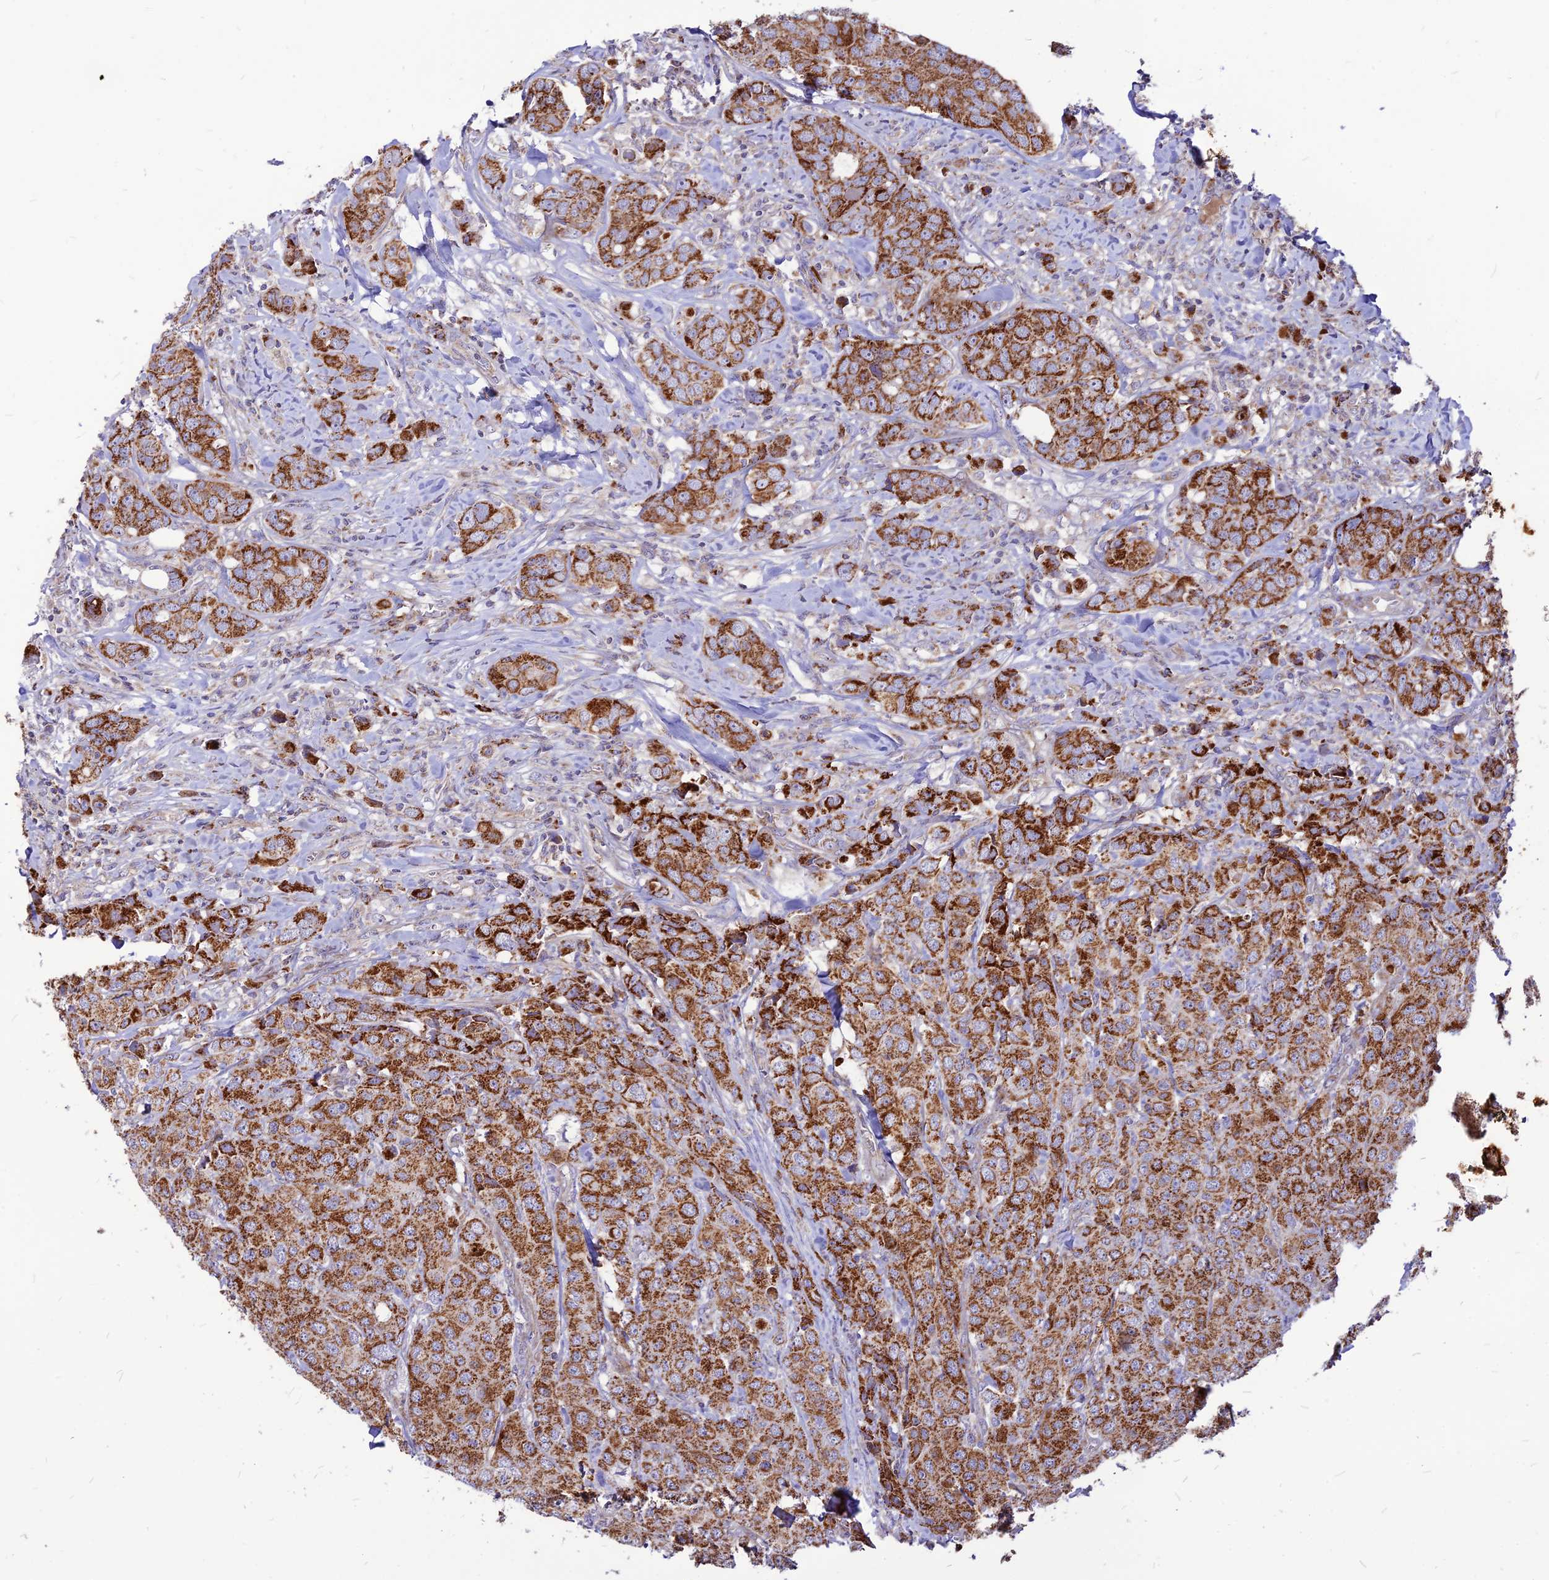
{"staining": {"intensity": "moderate", "quantity": ">75%", "location": "cytoplasmic/membranous"}, "tissue": "breast cancer", "cell_type": "Tumor cells", "image_type": "cancer", "snomed": [{"axis": "morphology", "description": "Duct carcinoma"}, {"axis": "topography", "description": "Breast"}], "caption": "There is medium levels of moderate cytoplasmic/membranous staining in tumor cells of breast cancer, as demonstrated by immunohistochemical staining (brown color).", "gene": "ECI1", "patient": {"sex": "female", "age": 43}}